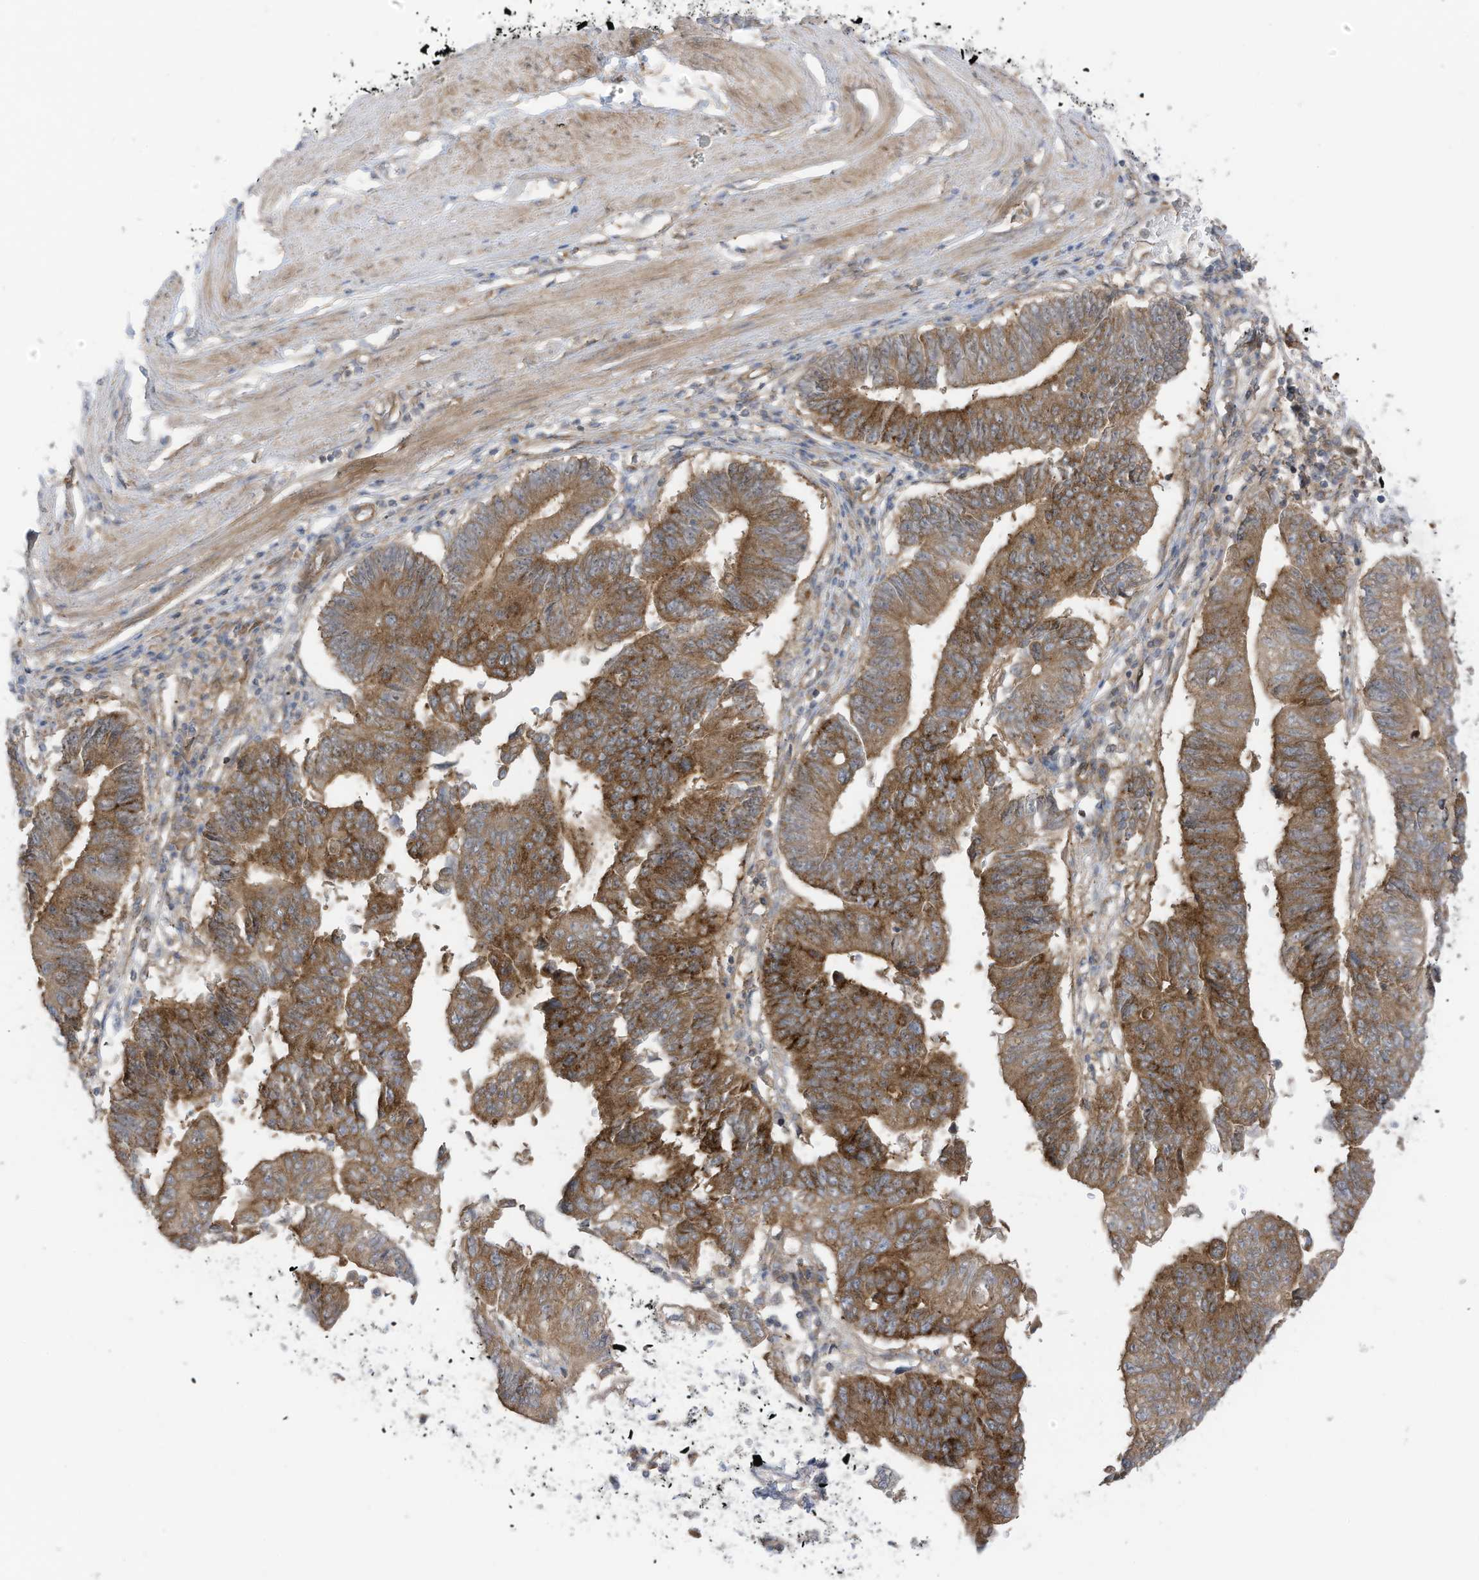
{"staining": {"intensity": "moderate", "quantity": ">75%", "location": "cytoplasmic/membranous"}, "tissue": "stomach cancer", "cell_type": "Tumor cells", "image_type": "cancer", "snomed": [{"axis": "morphology", "description": "Adenocarcinoma, NOS"}, {"axis": "topography", "description": "Stomach"}], "caption": "Immunohistochemistry micrograph of neoplastic tissue: stomach adenocarcinoma stained using immunohistochemistry displays medium levels of moderate protein expression localized specifically in the cytoplasmic/membranous of tumor cells, appearing as a cytoplasmic/membranous brown color.", "gene": "REPS1", "patient": {"sex": "male", "age": 59}}